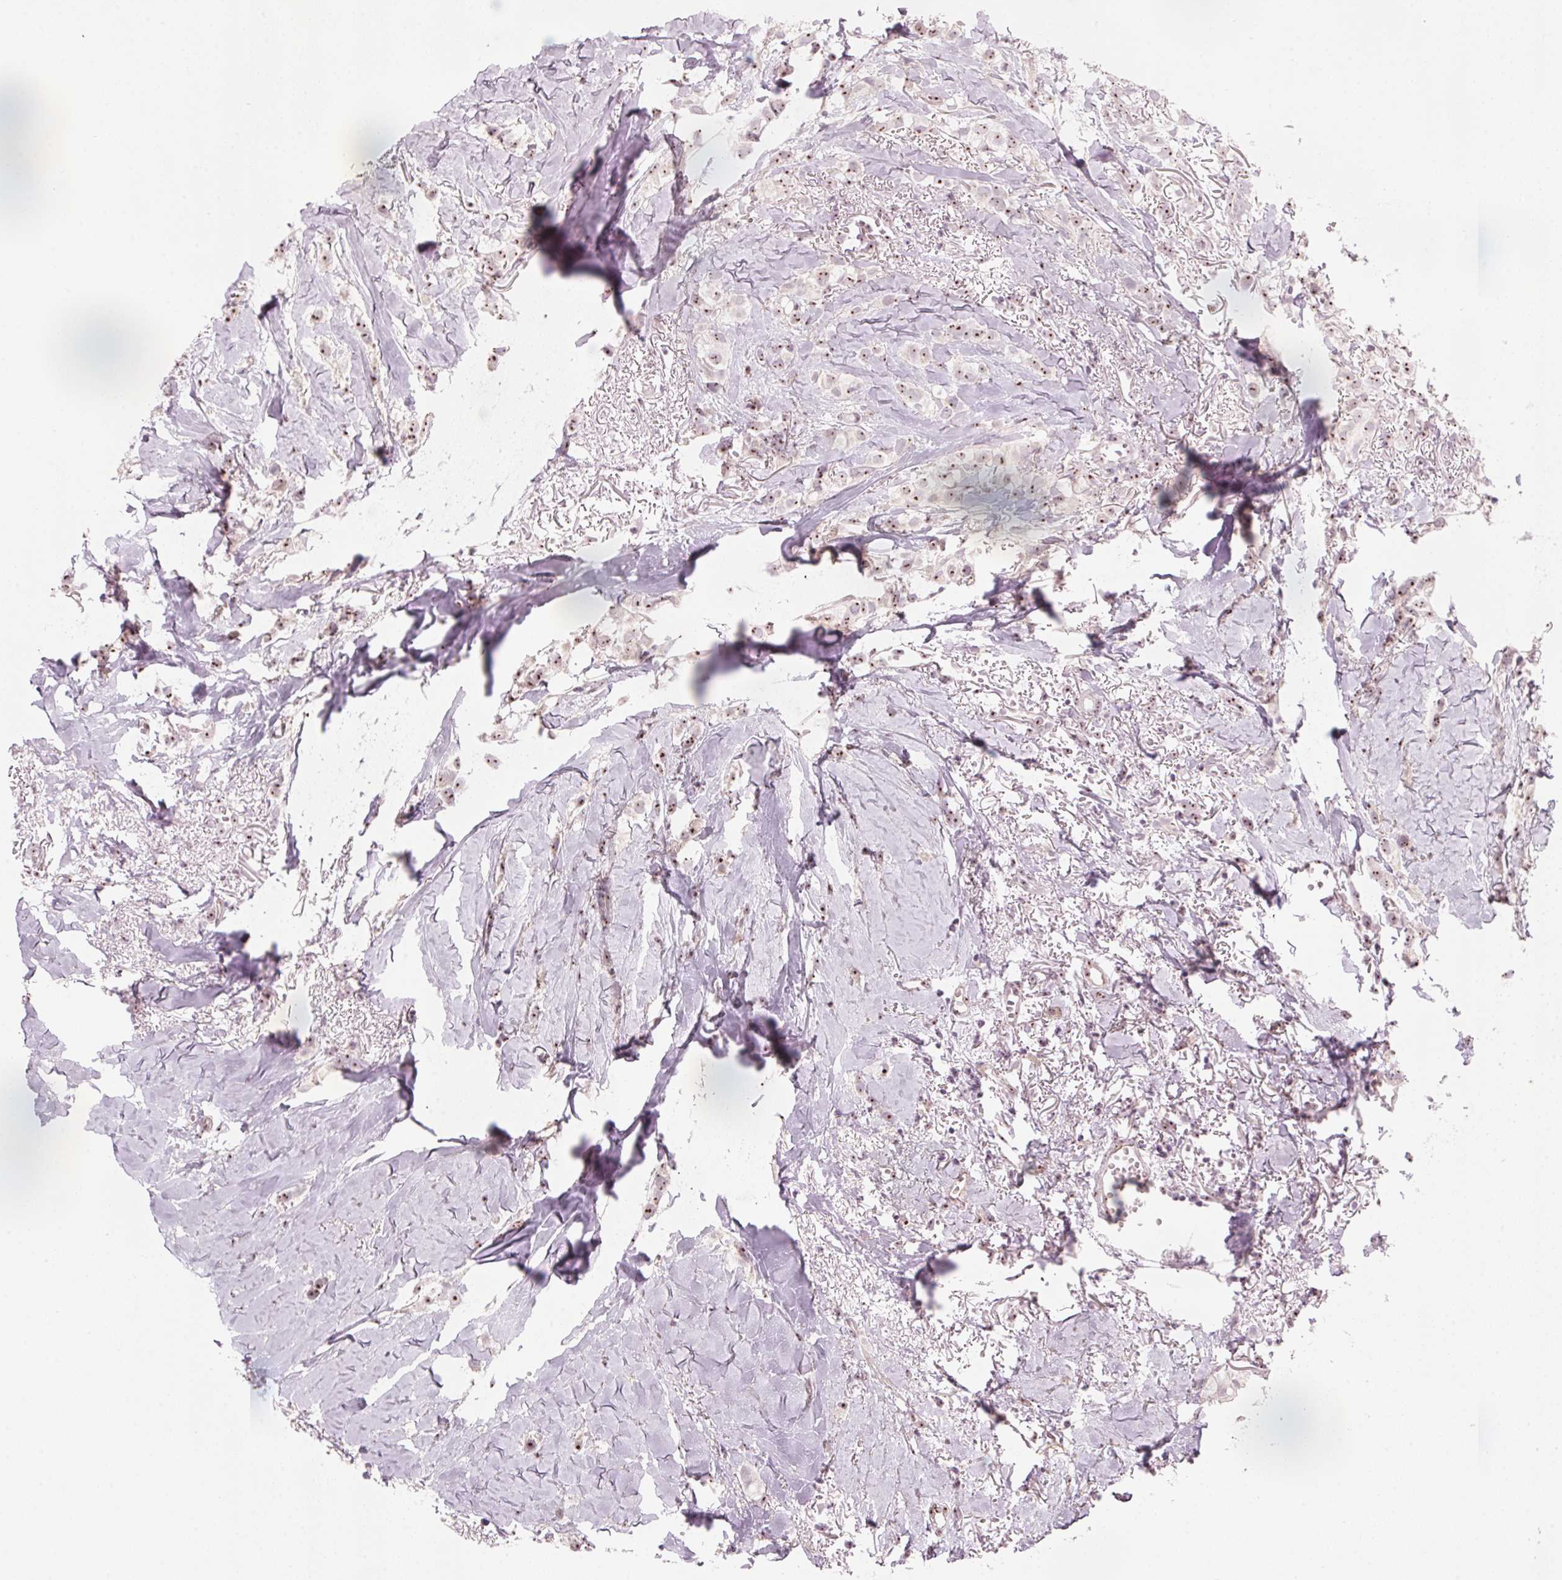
{"staining": {"intensity": "weak", "quantity": ">75%", "location": "nuclear"}, "tissue": "breast cancer", "cell_type": "Tumor cells", "image_type": "cancer", "snomed": [{"axis": "morphology", "description": "Duct carcinoma"}, {"axis": "topography", "description": "Breast"}], "caption": "This is an image of IHC staining of breast cancer (infiltrating ductal carcinoma), which shows weak staining in the nuclear of tumor cells.", "gene": "DNTTIP2", "patient": {"sex": "female", "age": 85}}